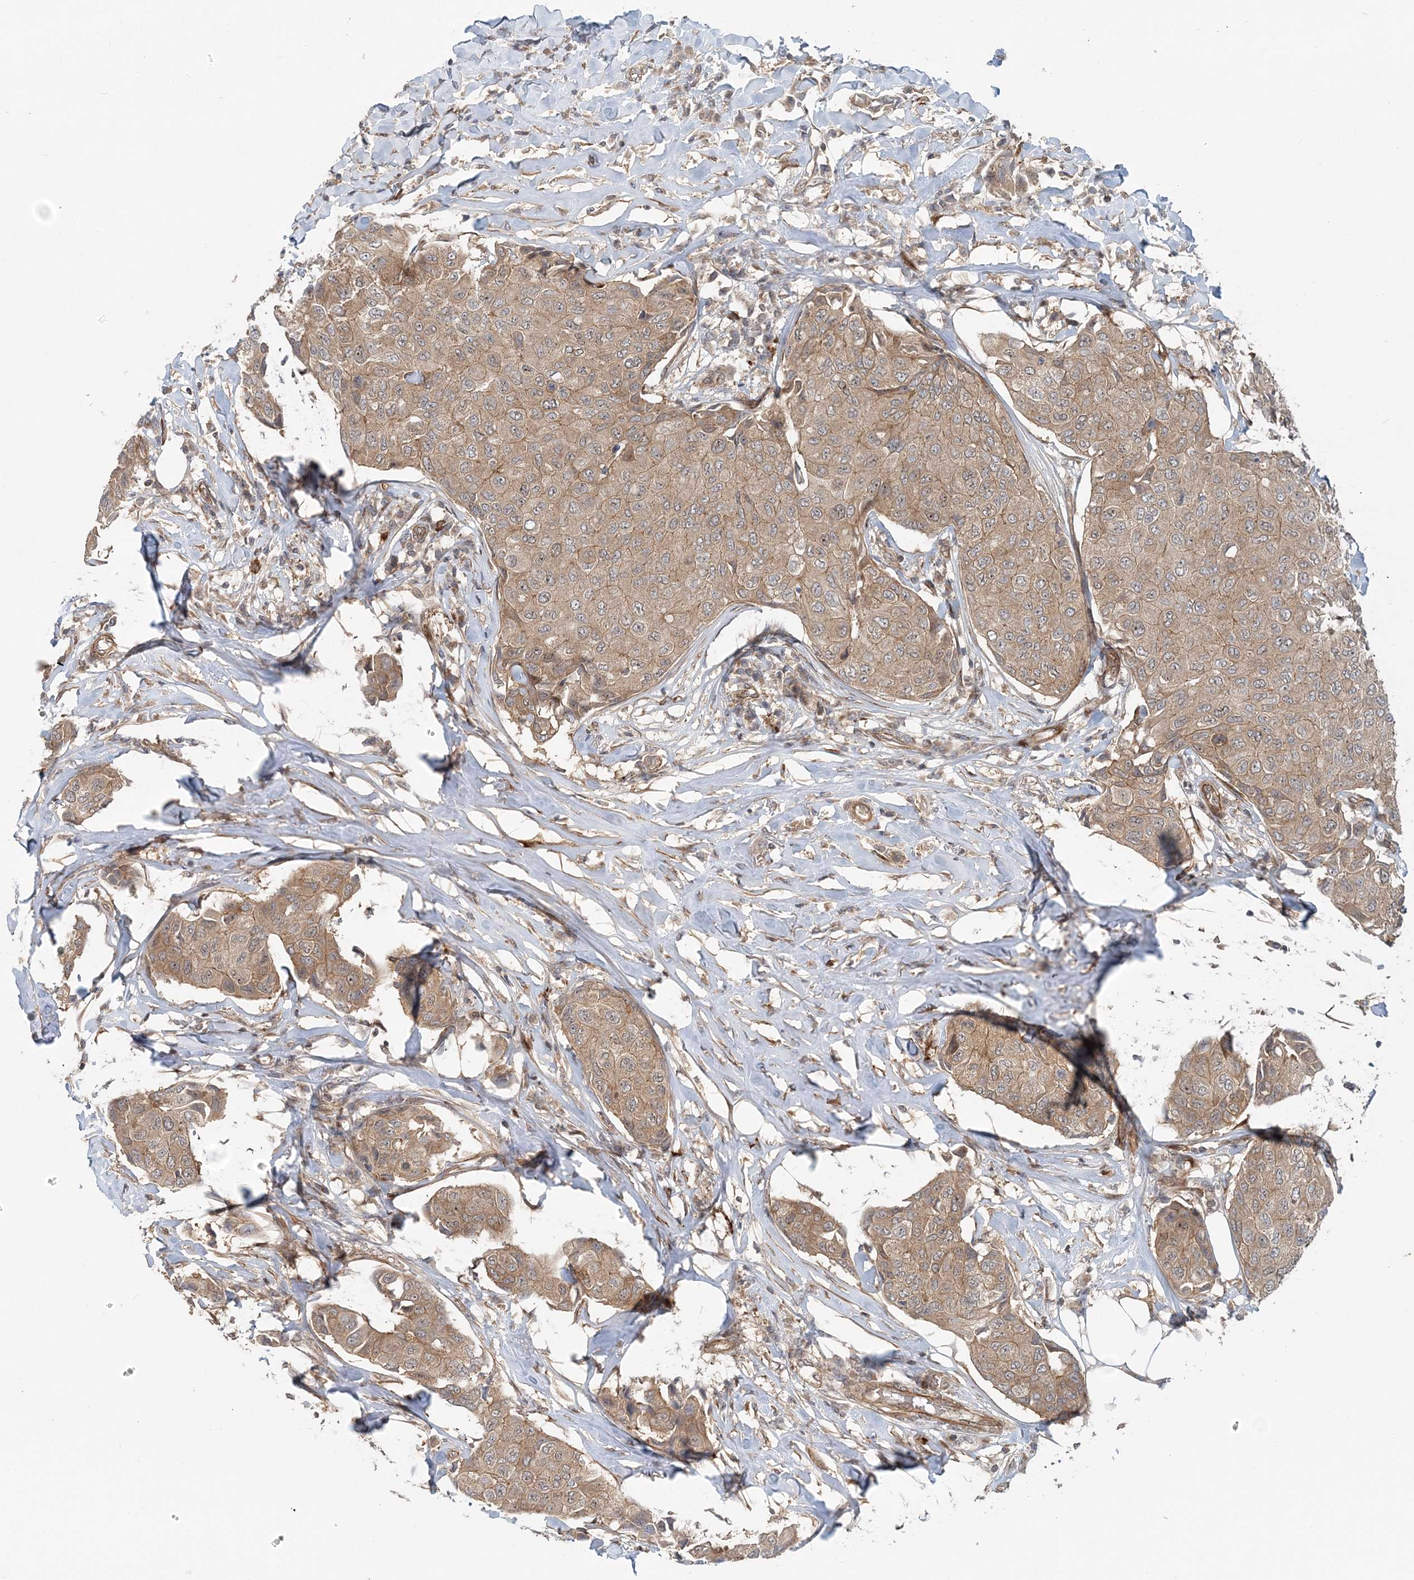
{"staining": {"intensity": "moderate", "quantity": ">75%", "location": "cytoplasmic/membranous"}, "tissue": "breast cancer", "cell_type": "Tumor cells", "image_type": "cancer", "snomed": [{"axis": "morphology", "description": "Duct carcinoma"}, {"axis": "topography", "description": "Breast"}], "caption": "Protein staining of invasive ductal carcinoma (breast) tissue reveals moderate cytoplasmic/membranous positivity in approximately >75% of tumor cells.", "gene": "GEMIN5", "patient": {"sex": "female", "age": 80}}